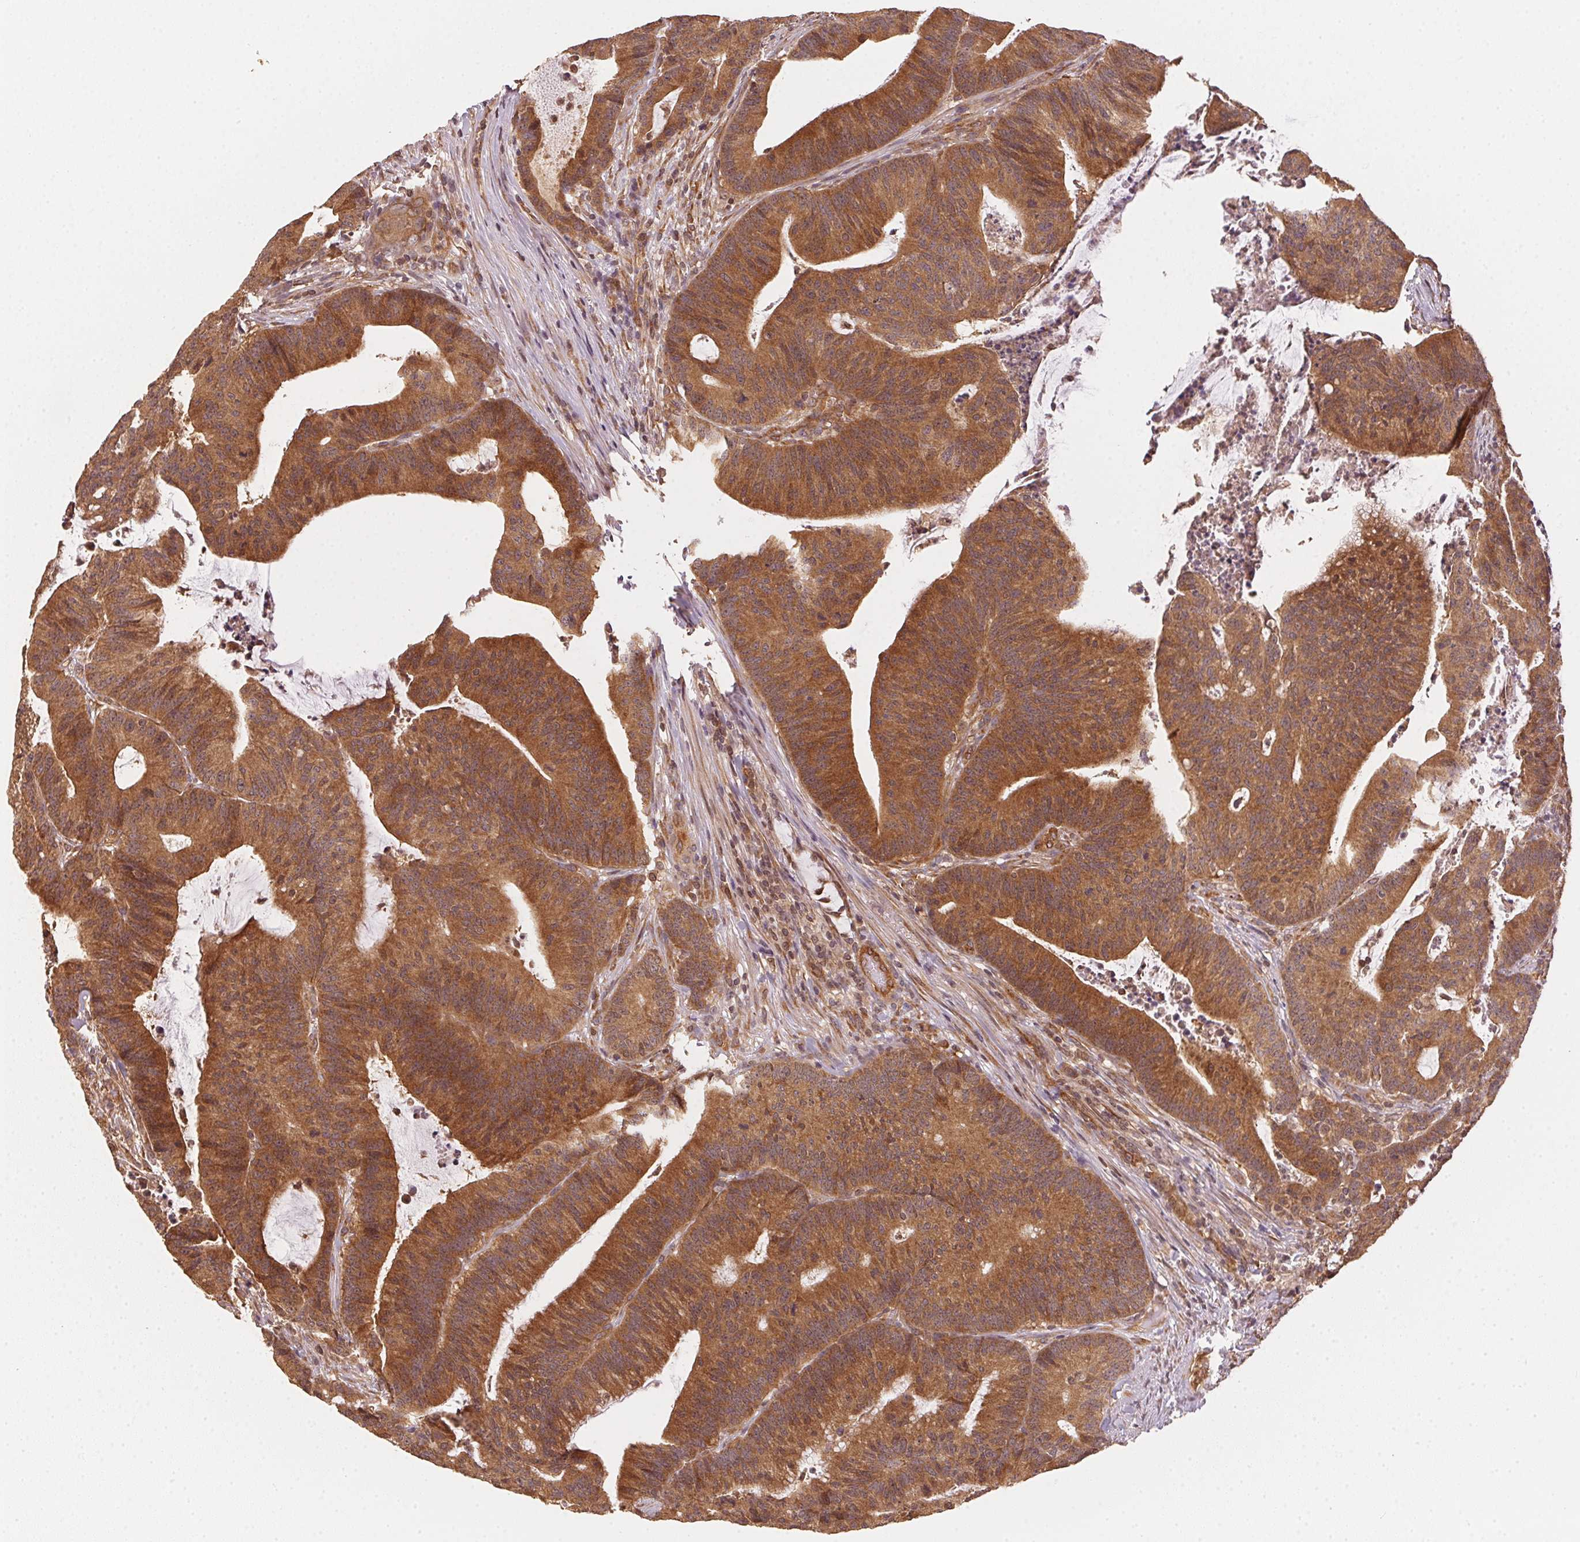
{"staining": {"intensity": "strong", "quantity": ">75%", "location": "cytoplasmic/membranous"}, "tissue": "colorectal cancer", "cell_type": "Tumor cells", "image_type": "cancer", "snomed": [{"axis": "morphology", "description": "Adenocarcinoma, NOS"}, {"axis": "topography", "description": "Colon"}], "caption": "Immunohistochemical staining of human colorectal cancer (adenocarcinoma) exhibits high levels of strong cytoplasmic/membranous protein expression in about >75% of tumor cells.", "gene": "STRN4", "patient": {"sex": "female", "age": 78}}